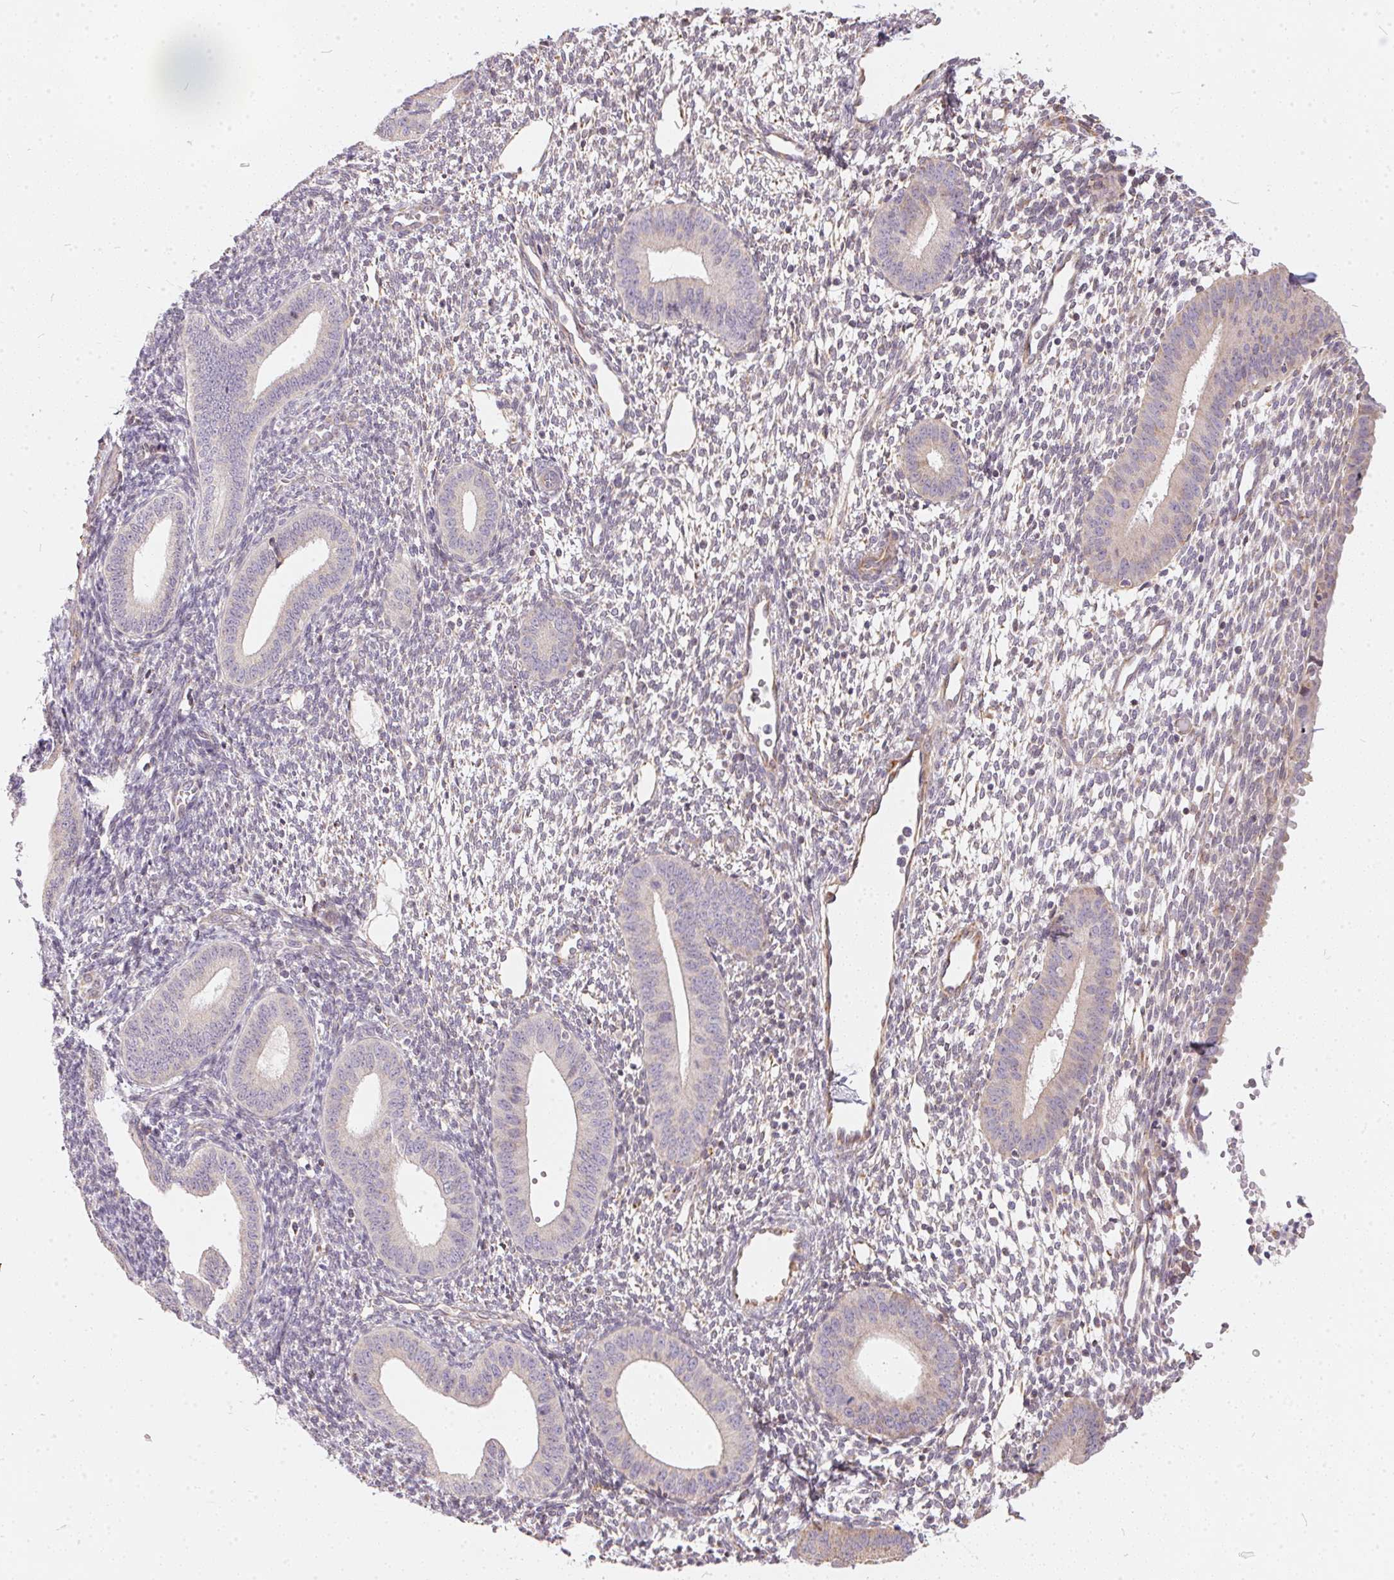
{"staining": {"intensity": "negative", "quantity": "none", "location": "none"}, "tissue": "endometrium", "cell_type": "Cells in endometrial stroma", "image_type": "normal", "snomed": [{"axis": "morphology", "description": "Normal tissue, NOS"}, {"axis": "topography", "description": "Endometrium"}], "caption": "The histopathology image exhibits no staining of cells in endometrial stroma in normal endometrium. (DAB immunohistochemistry (IHC) with hematoxylin counter stain).", "gene": "VWA5B2", "patient": {"sex": "female", "age": 40}}